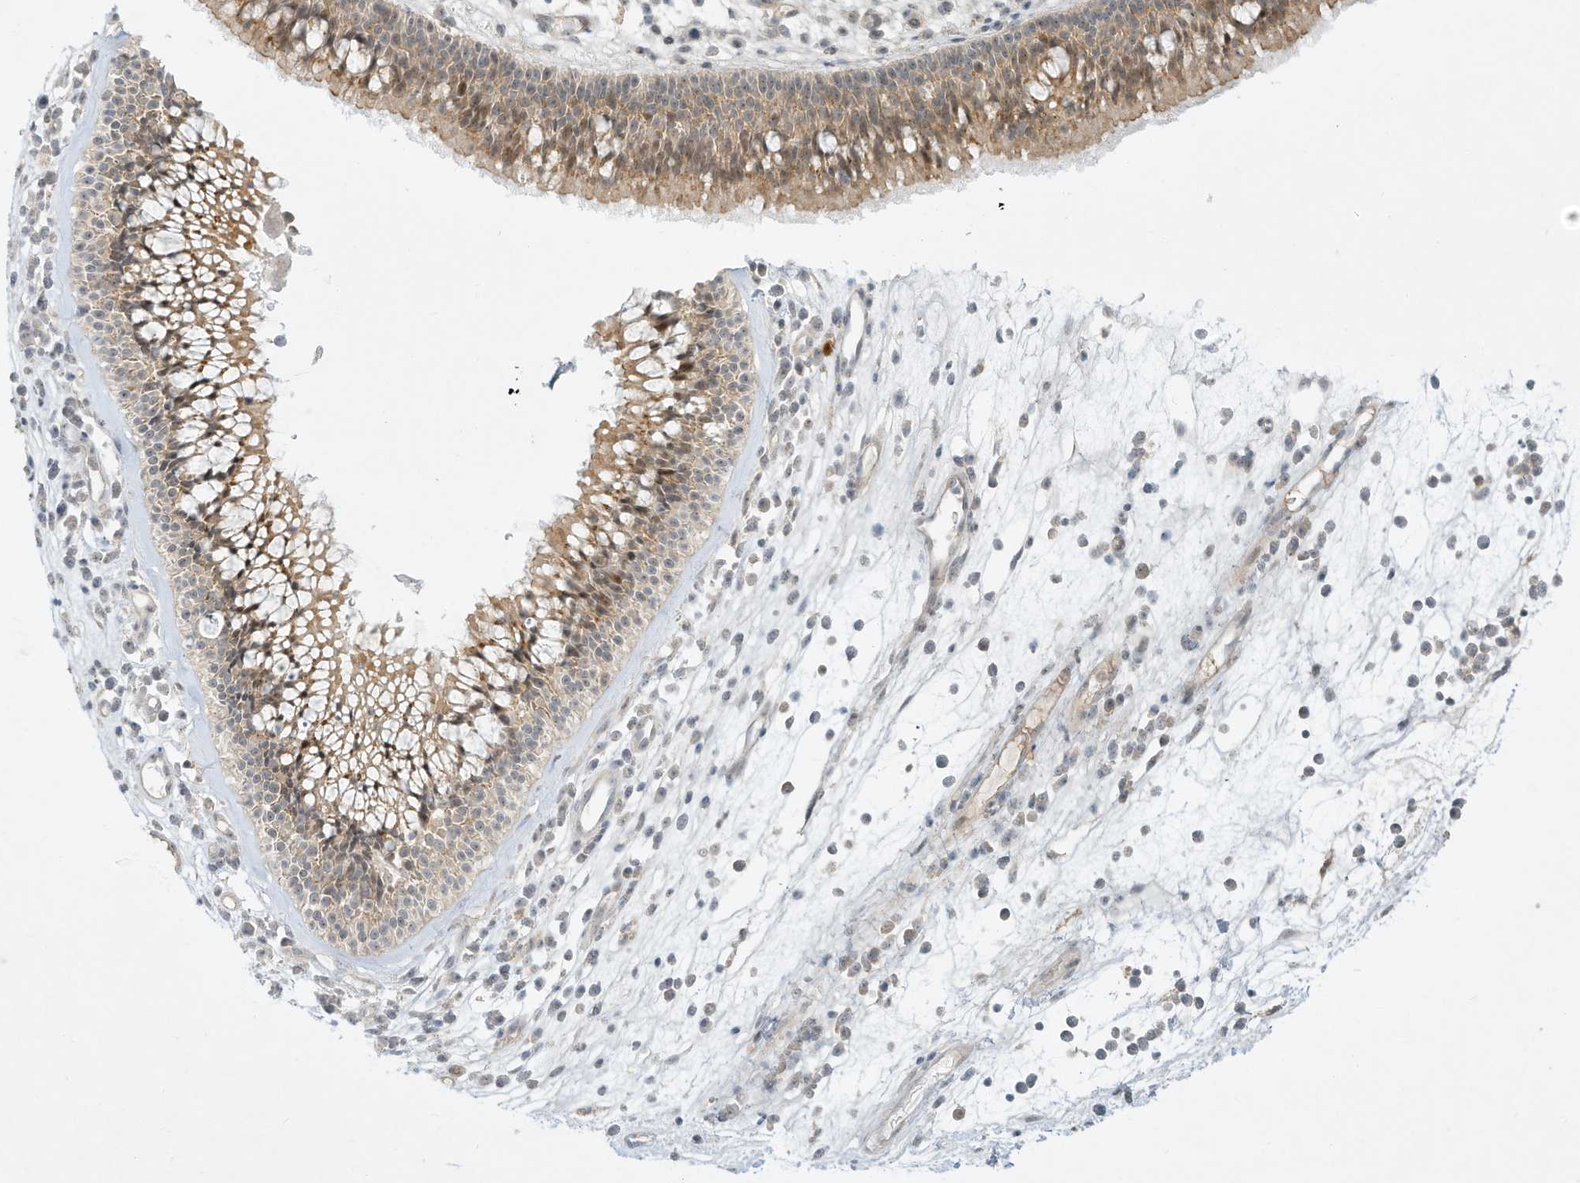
{"staining": {"intensity": "moderate", "quantity": ">75%", "location": "cytoplasmic/membranous"}, "tissue": "nasopharynx", "cell_type": "Respiratory epithelial cells", "image_type": "normal", "snomed": [{"axis": "morphology", "description": "Normal tissue, NOS"}, {"axis": "morphology", "description": "Inflammation, NOS"}, {"axis": "morphology", "description": "Malignant melanoma, Metastatic site"}, {"axis": "topography", "description": "Nasopharynx"}], "caption": "Protein expression analysis of unremarkable nasopharynx shows moderate cytoplasmic/membranous staining in approximately >75% of respiratory epithelial cells.", "gene": "PAK6", "patient": {"sex": "male", "age": 70}}